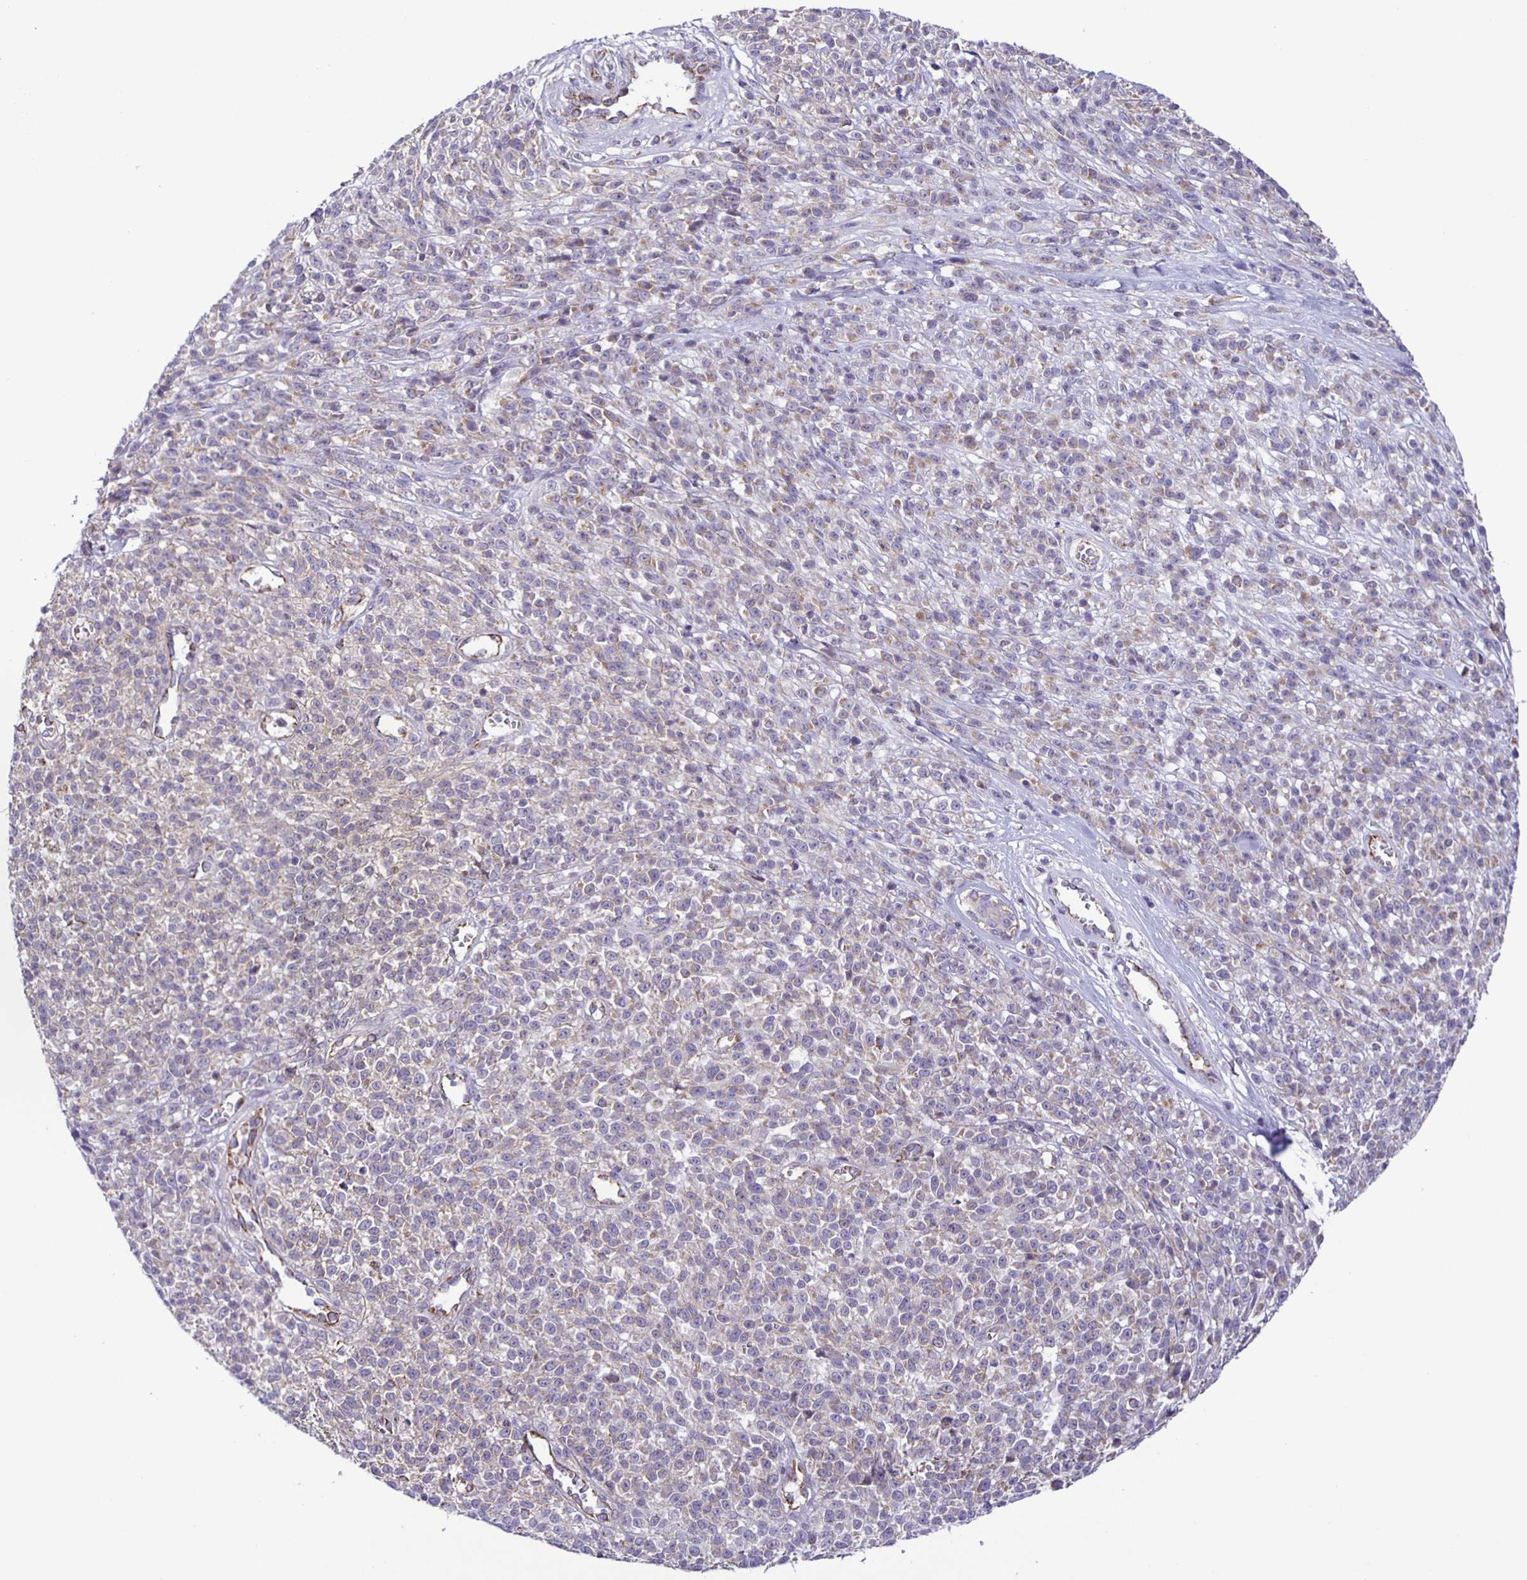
{"staining": {"intensity": "negative", "quantity": "none", "location": "none"}, "tissue": "melanoma", "cell_type": "Tumor cells", "image_type": "cancer", "snomed": [{"axis": "morphology", "description": "Malignant melanoma, NOS"}, {"axis": "topography", "description": "Skin"}, {"axis": "topography", "description": "Skin of trunk"}], "caption": "DAB immunohistochemical staining of melanoma demonstrates no significant expression in tumor cells.", "gene": "JMJD4", "patient": {"sex": "male", "age": 74}}